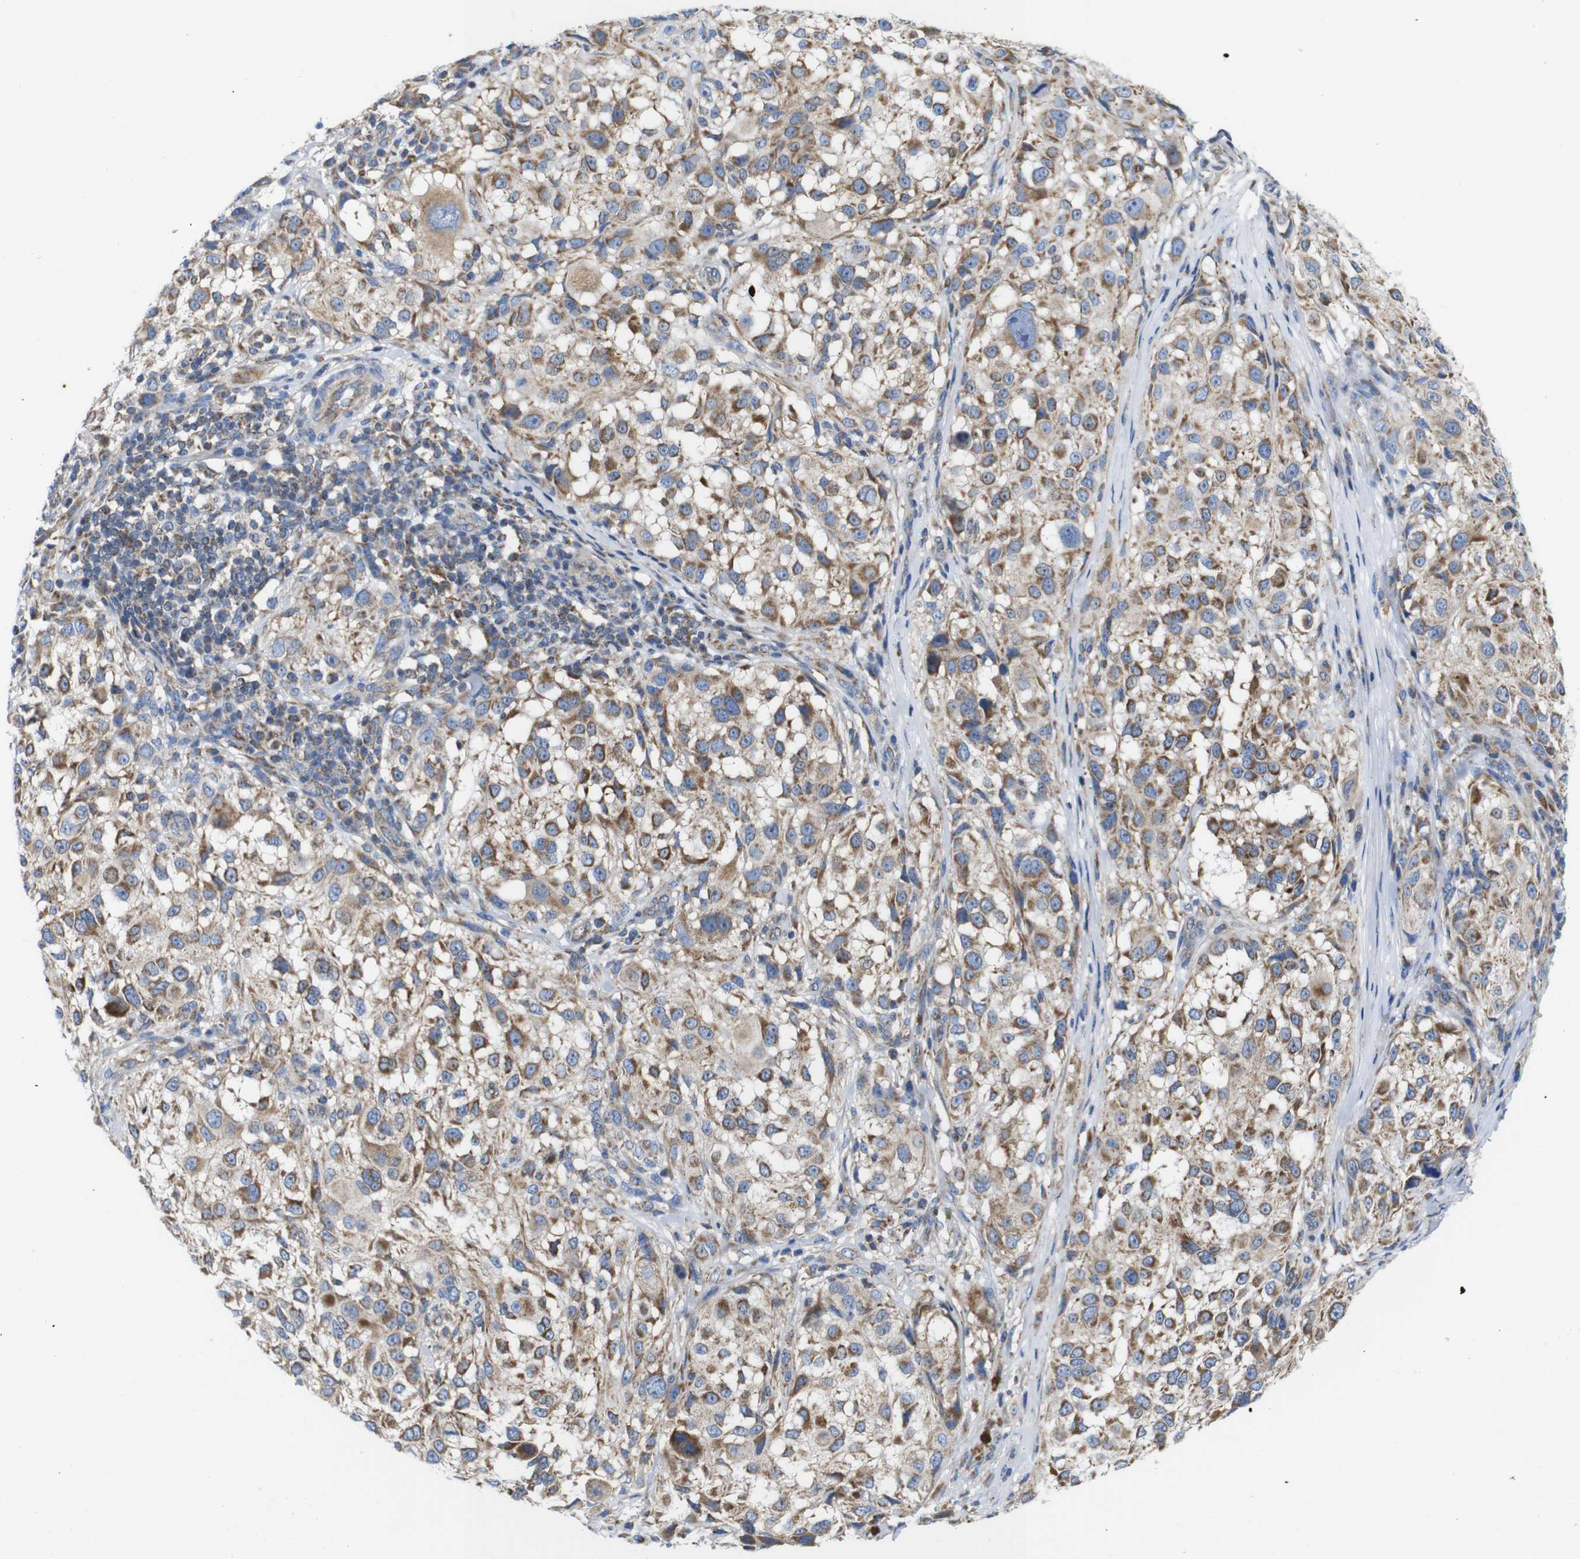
{"staining": {"intensity": "moderate", "quantity": ">75%", "location": "cytoplasmic/membranous"}, "tissue": "melanoma", "cell_type": "Tumor cells", "image_type": "cancer", "snomed": [{"axis": "morphology", "description": "Necrosis, NOS"}, {"axis": "morphology", "description": "Malignant melanoma, NOS"}, {"axis": "topography", "description": "Skin"}], "caption": "Malignant melanoma stained with immunohistochemistry (IHC) exhibits moderate cytoplasmic/membranous expression in about >75% of tumor cells.", "gene": "PDCD1LG2", "patient": {"sex": "female", "age": 87}}